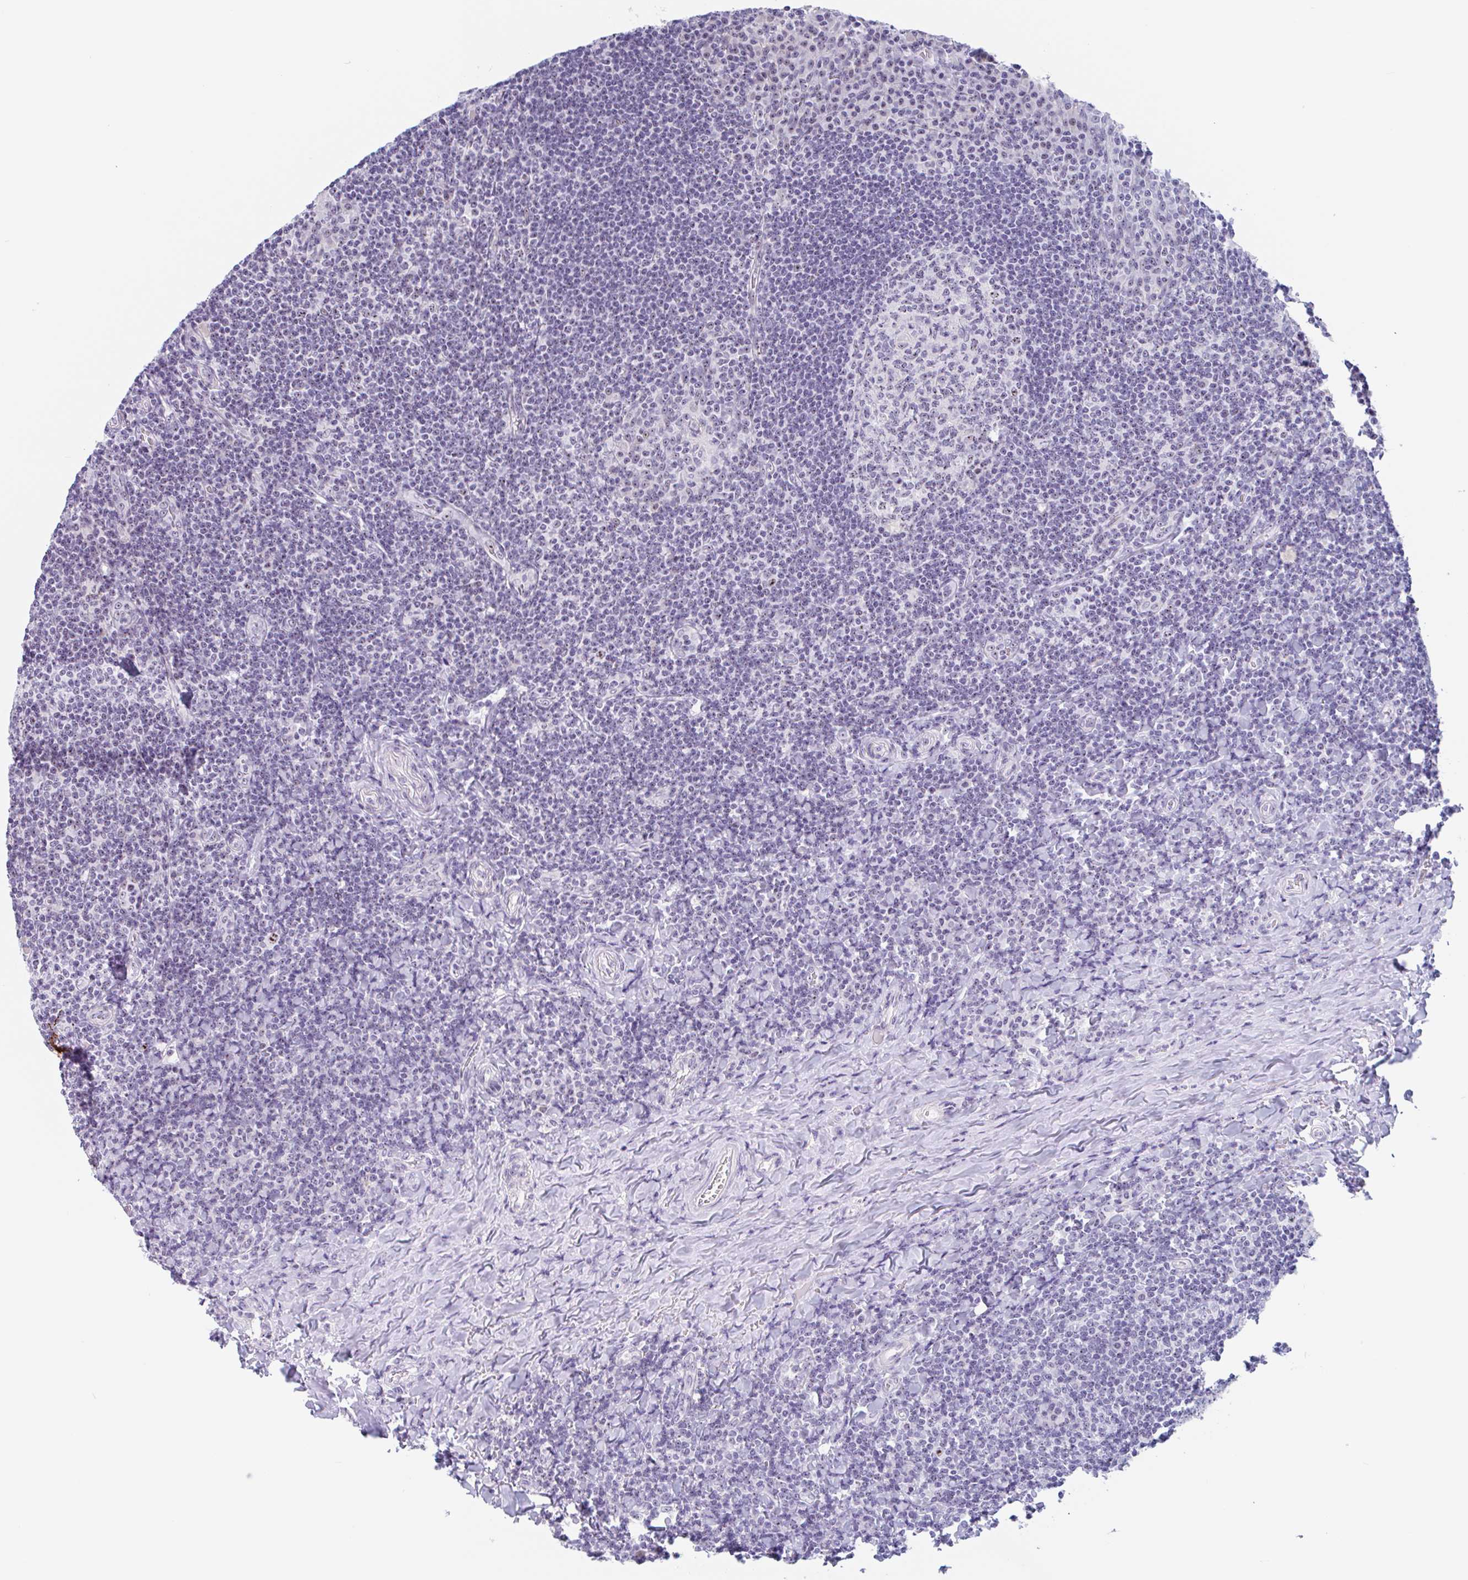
{"staining": {"intensity": "moderate", "quantity": "<25%", "location": "nuclear"}, "tissue": "tonsil", "cell_type": "Germinal center cells", "image_type": "normal", "snomed": [{"axis": "morphology", "description": "Normal tissue, NOS"}, {"axis": "topography", "description": "Tonsil"}], "caption": "Protein expression analysis of unremarkable tonsil displays moderate nuclear expression in about <25% of germinal center cells. (Brightfield microscopy of DAB IHC at high magnification).", "gene": "LENG9", "patient": {"sex": "male", "age": 17}}